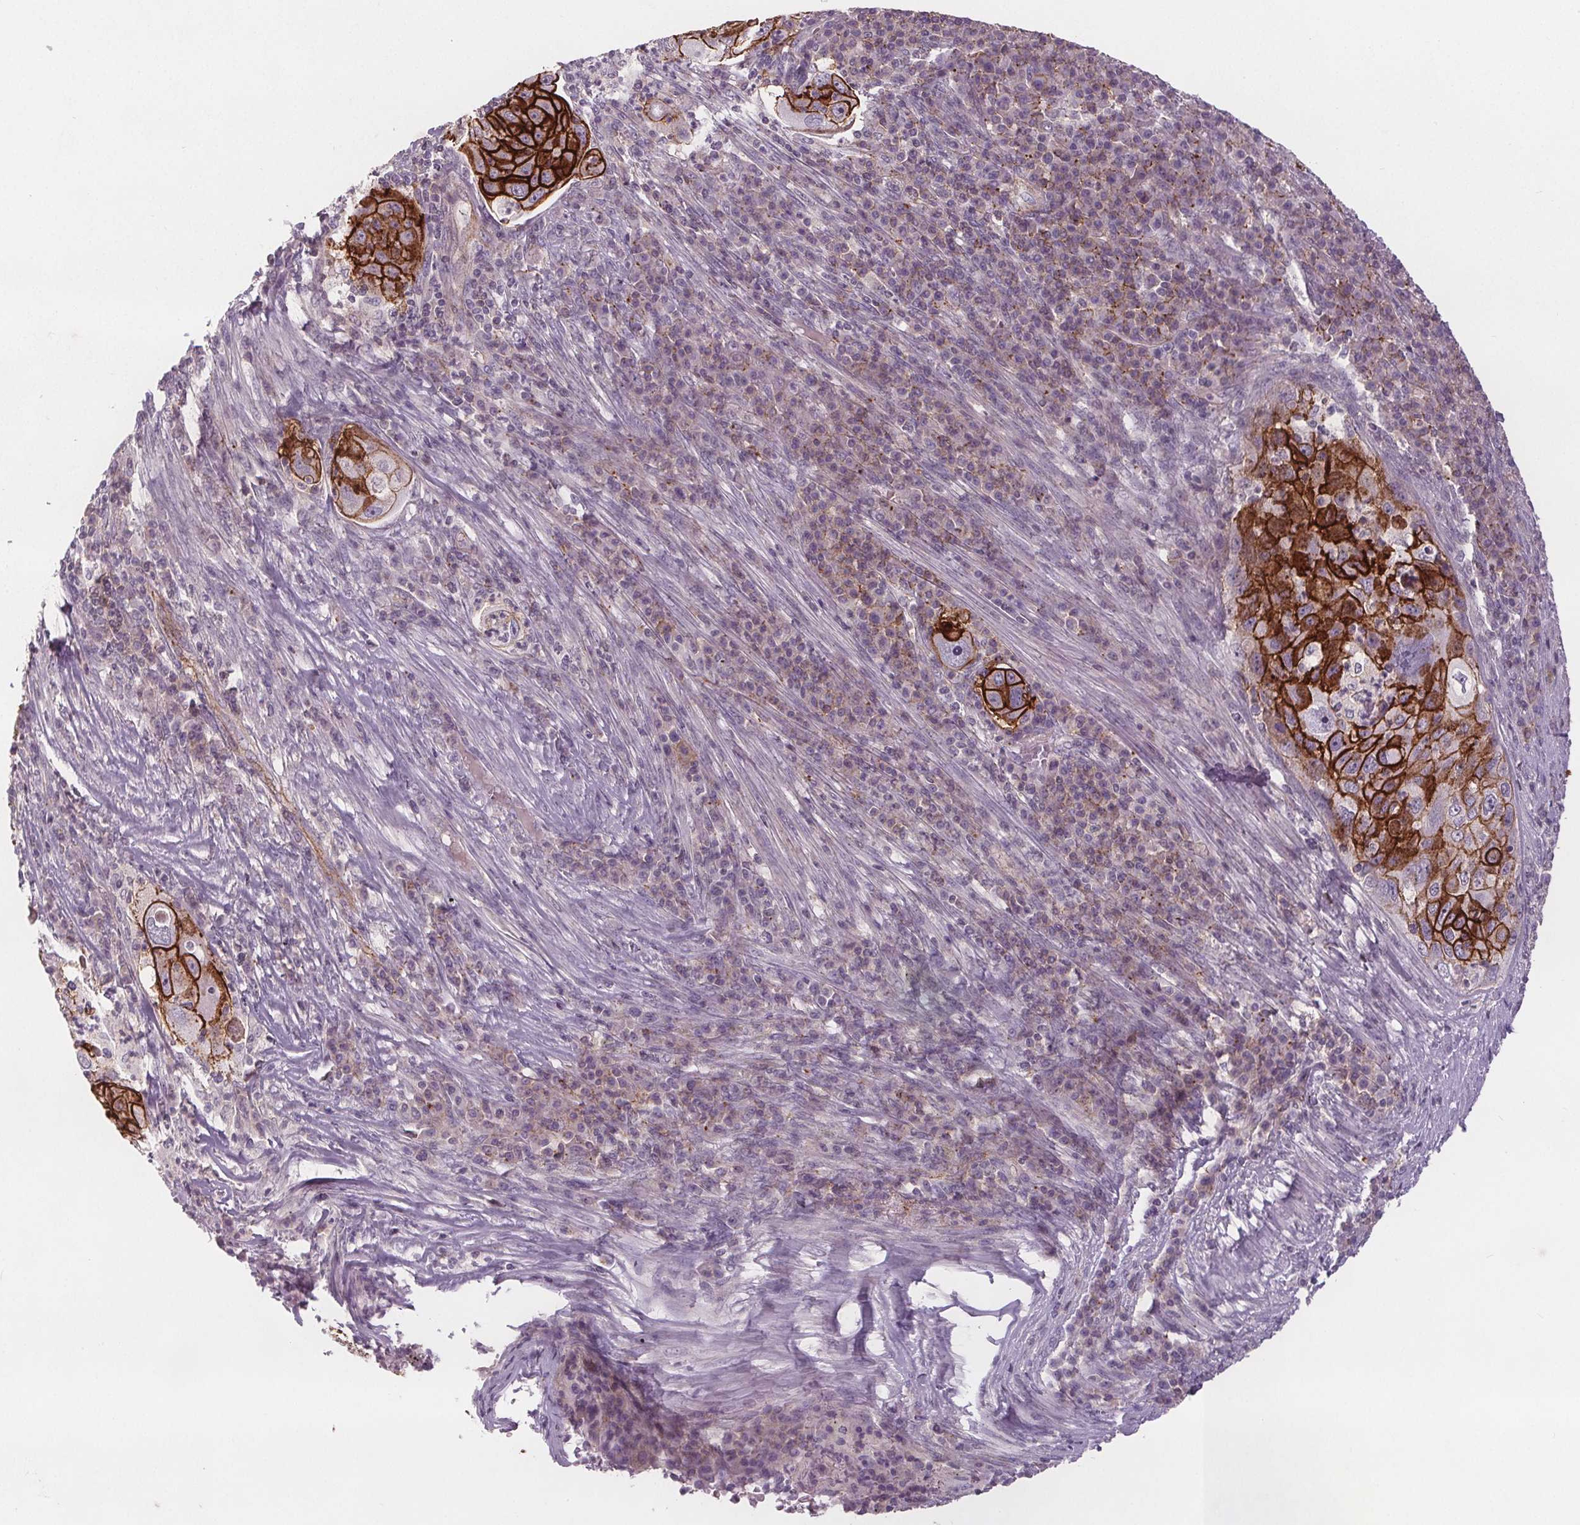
{"staining": {"intensity": "strong", "quantity": ">75%", "location": "cytoplasmic/membranous"}, "tissue": "lung cancer", "cell_type": "Tumor cells", "image_type": "cancer", "snomed": [{"axis": "morphology", "description": "Squamous cell carcinoma, NOS"}, {"axis": "topography", "description": "Lung"}], "caption": "IHC histopathology image of neoplastic tissue: human lung cancer (squamous cell carcinoma) stained using IHC displays high levels of strong protein expression localized specifically in the cytoplasmic/membranous of tumor cells, appearing as a cytoplasmic/membranous brown color.", "gene": "ATP1A1", "patient": {"sex": "female", "age": 59}}